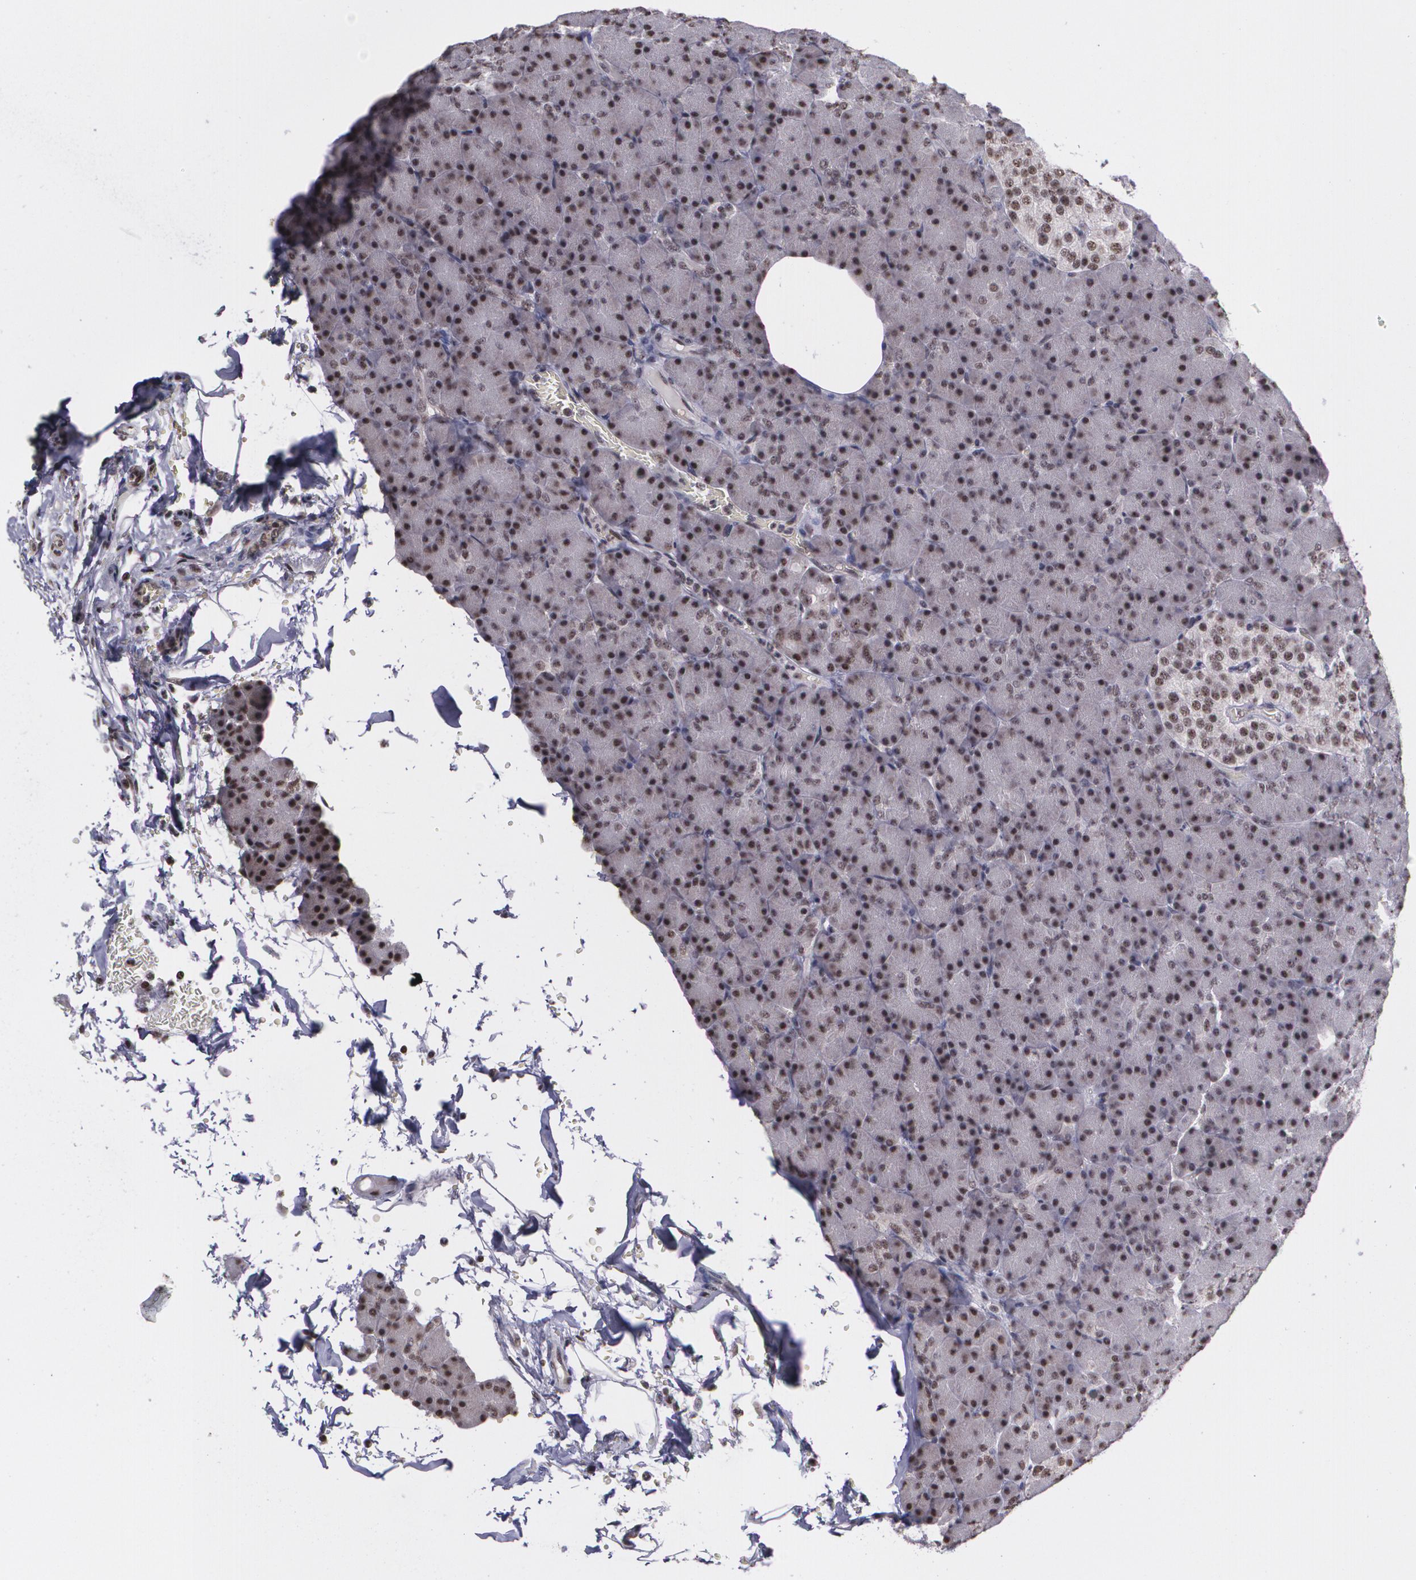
{"staining": {"intensity": "moderate", "quantity": ">75%", "location": "nuclear"}, "tissue": "pancreas", "cell_type": "Exocrine glandular cells", "image_type": "normal", "snomed": [{"axis": "morphology", "description": "Normal tissue, NOS"}, {"axis": "topography", "description": "Pancreas"}], "caption": "Human pancreas stained with a brown dye demonstrates moderate nuclear positive positivity in about >75% of exocrine glandular cells.", "gene": "C6orf15", "patient": {"sex": "female", "age": 43}}